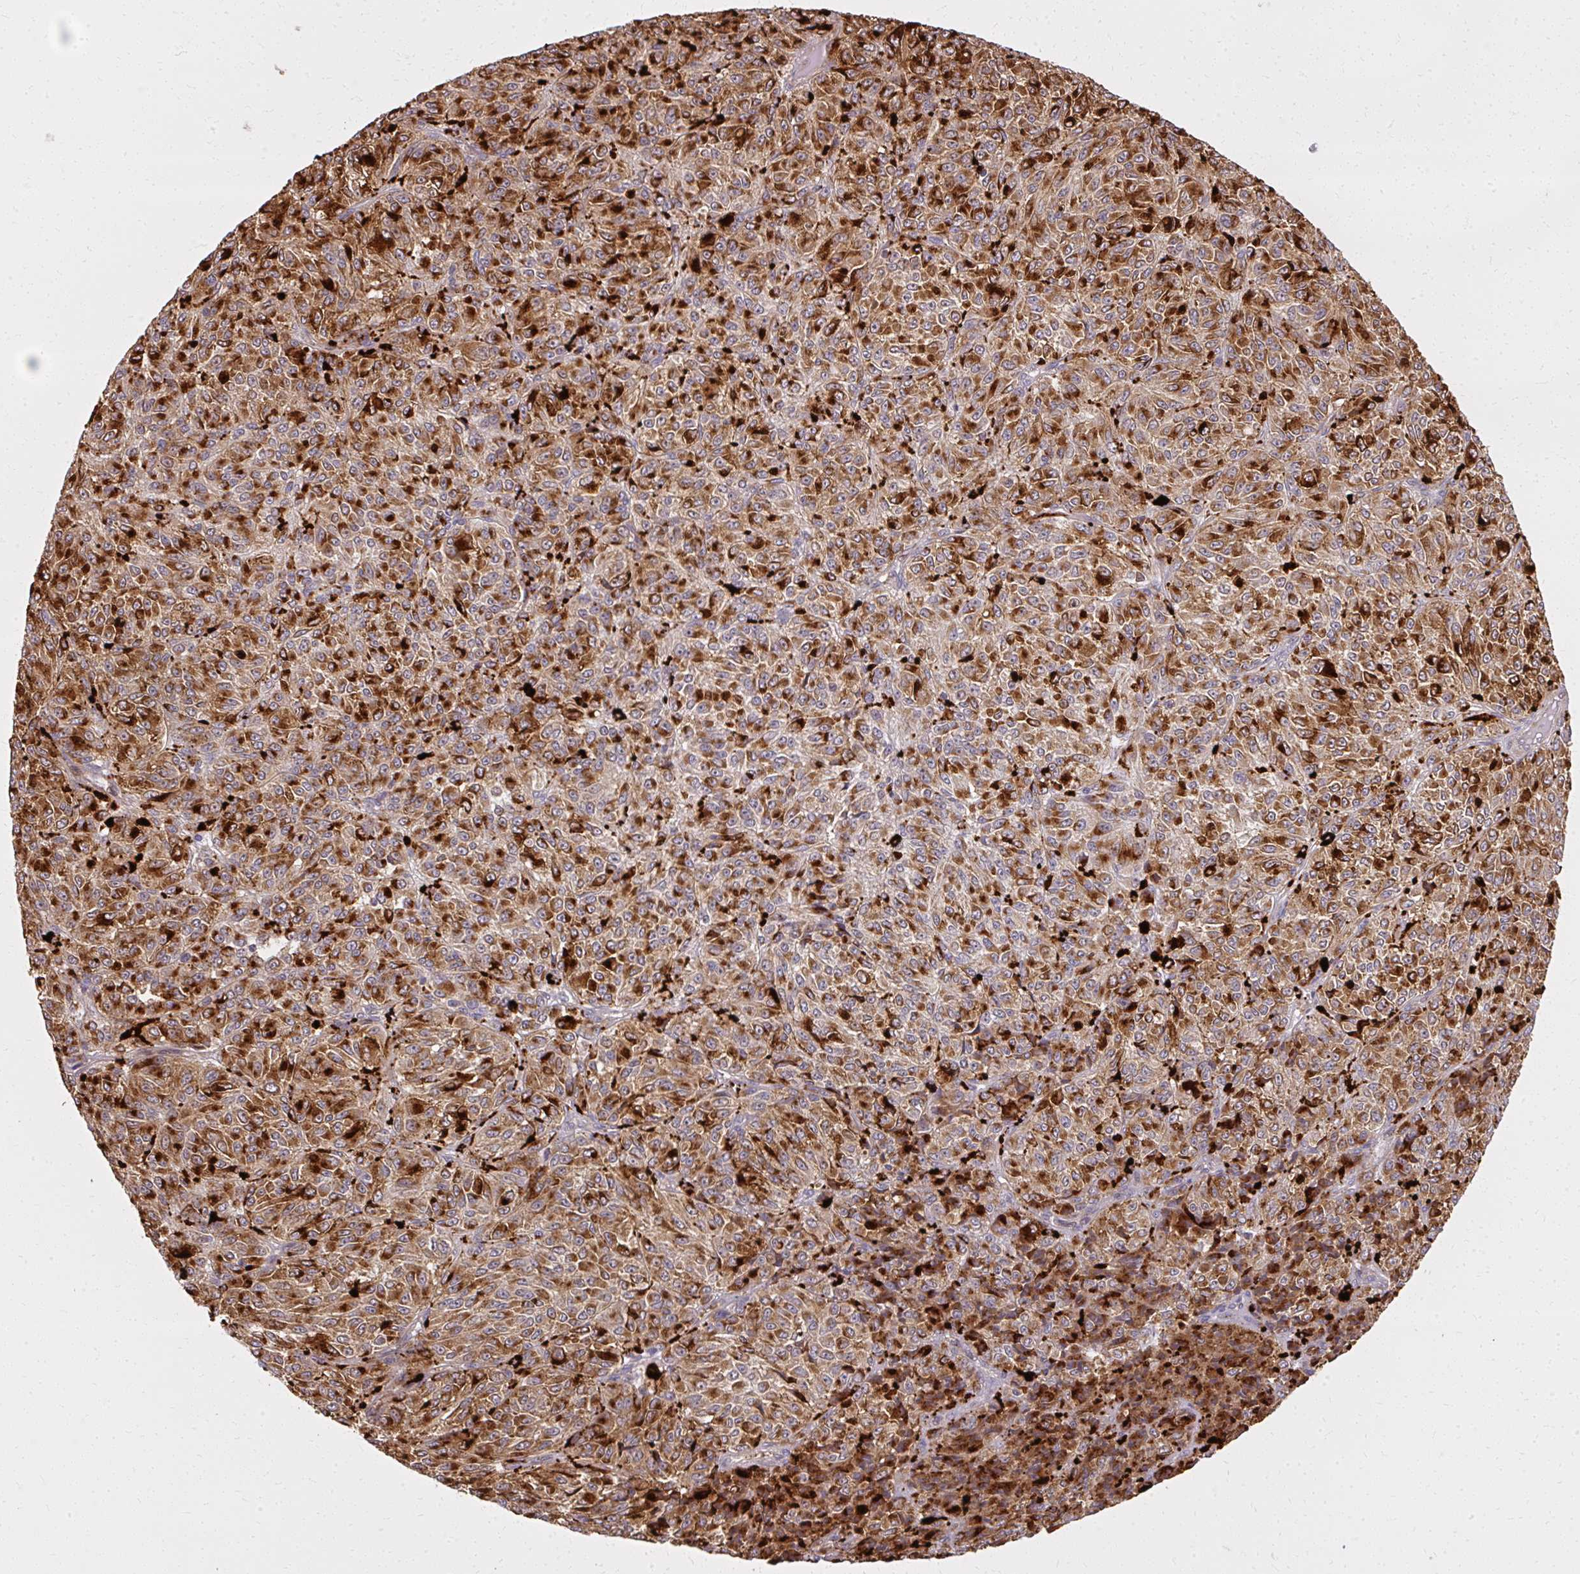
{"staining": {"intensity": "strong", "quantity": ">75%", "location": "cytoplasmic/membranous"}, "tissue": "melanoma", "cell_type": "Tumor cells", "image_type": "cancer", "snomed": [{"axis": "morphology", "description": "Malignant melanoma, Metastatic site"}, {"axis": "topography", "description": "Brain"}], "caption": "Melanoma tissue exhibits strong cytoplasmic/membranous staining in about >75% of tumor cells", "gene": "GNS", "patient": {"sex": "female", "age": 56}}